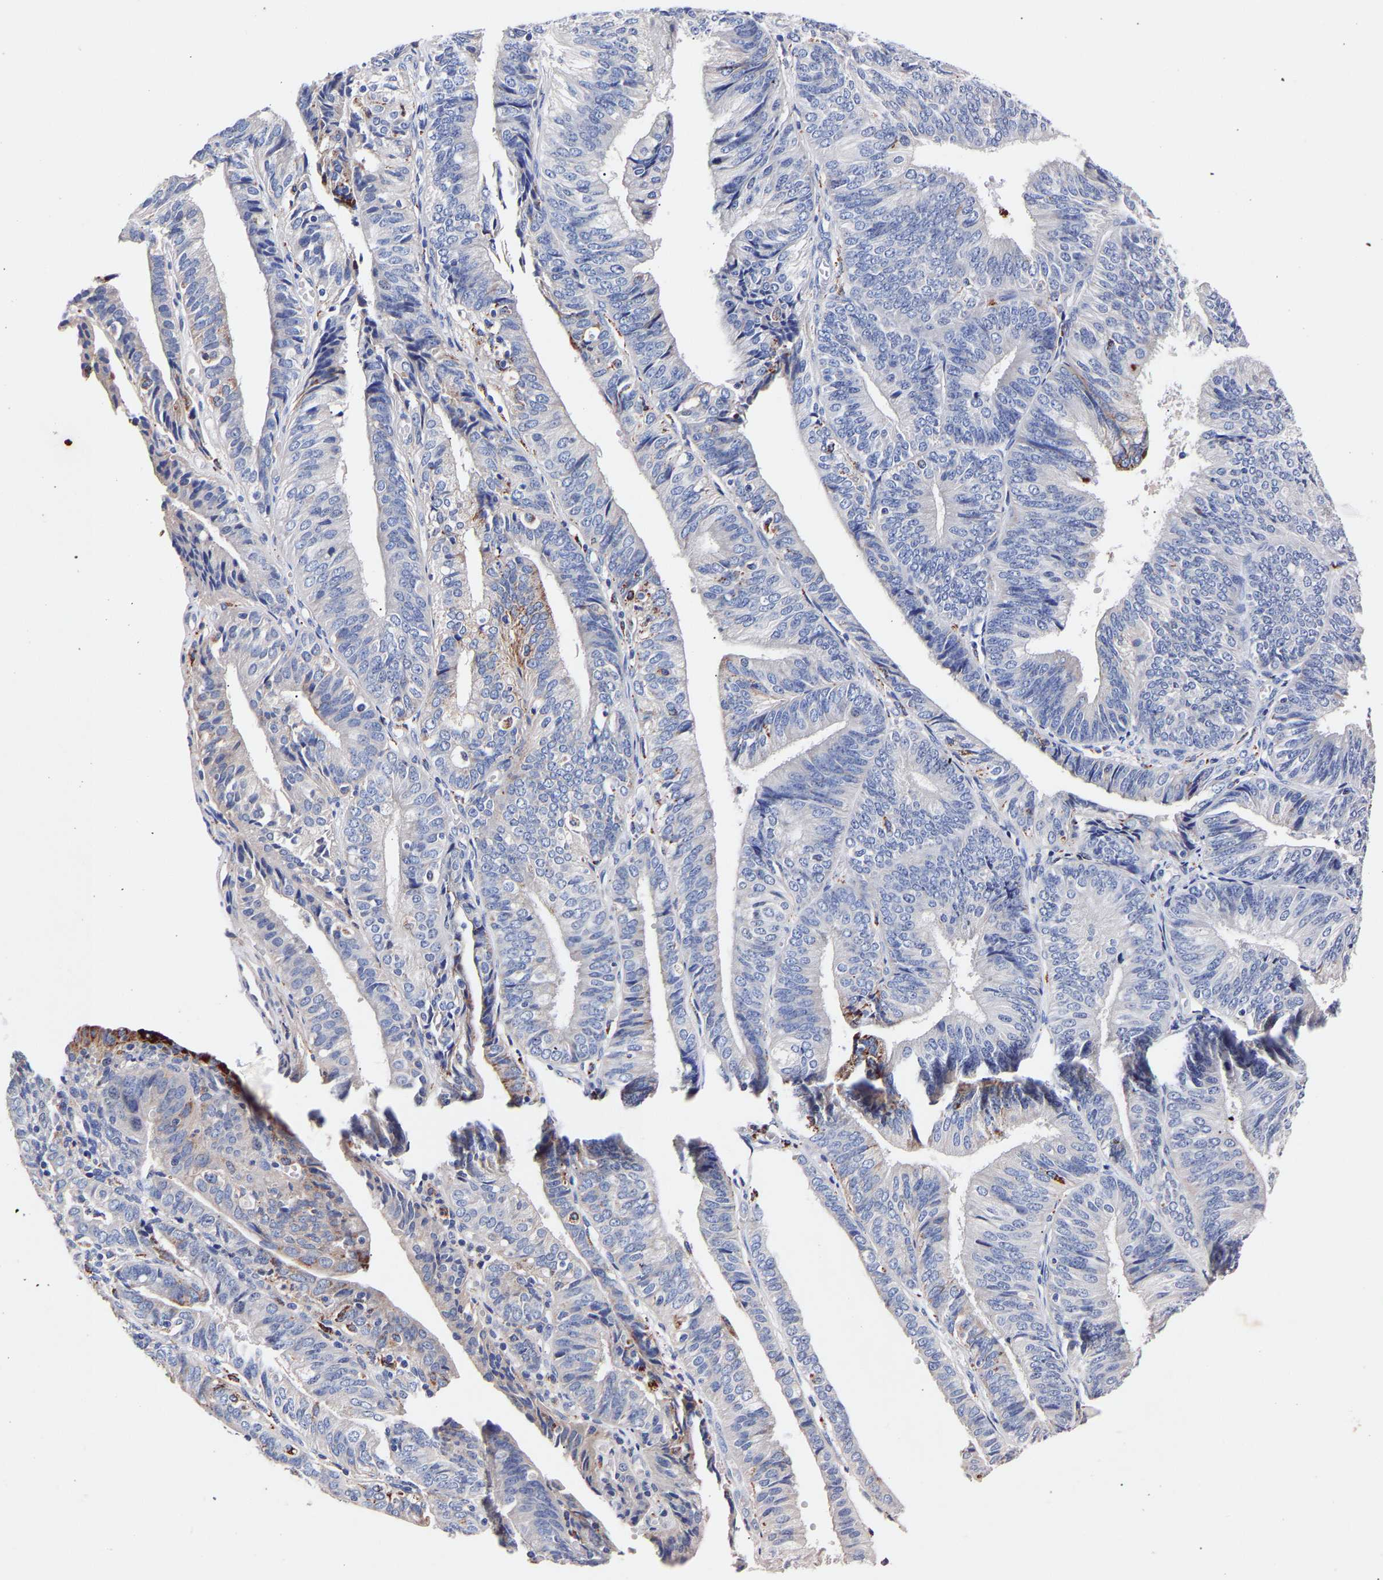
{"staining": {"intensity": "moderate", "quantity": "<25%", "location": "cytoplasmic/membranous"}, "tissue": "endometrial cancer", "cell_type": "Tumor cells", "image_type": "cancer", "snomed": [{"axis": "morphology", "description": "Adenocarcinoma, NOS"}, {"axis": "topography", "description": "Endometrium"}], "caption": "Immunohistochemistry (IHC) of endometrial cancer shows low levels of moderate cytoplasmic/membranous expression in approximately <25% of tumor cells. Immunohistochemistry (IHC) stains the protein in brown and the nuclei are stained blue.", "gene": "SEM1", "patient": {"sex": "female", "age": 58}}